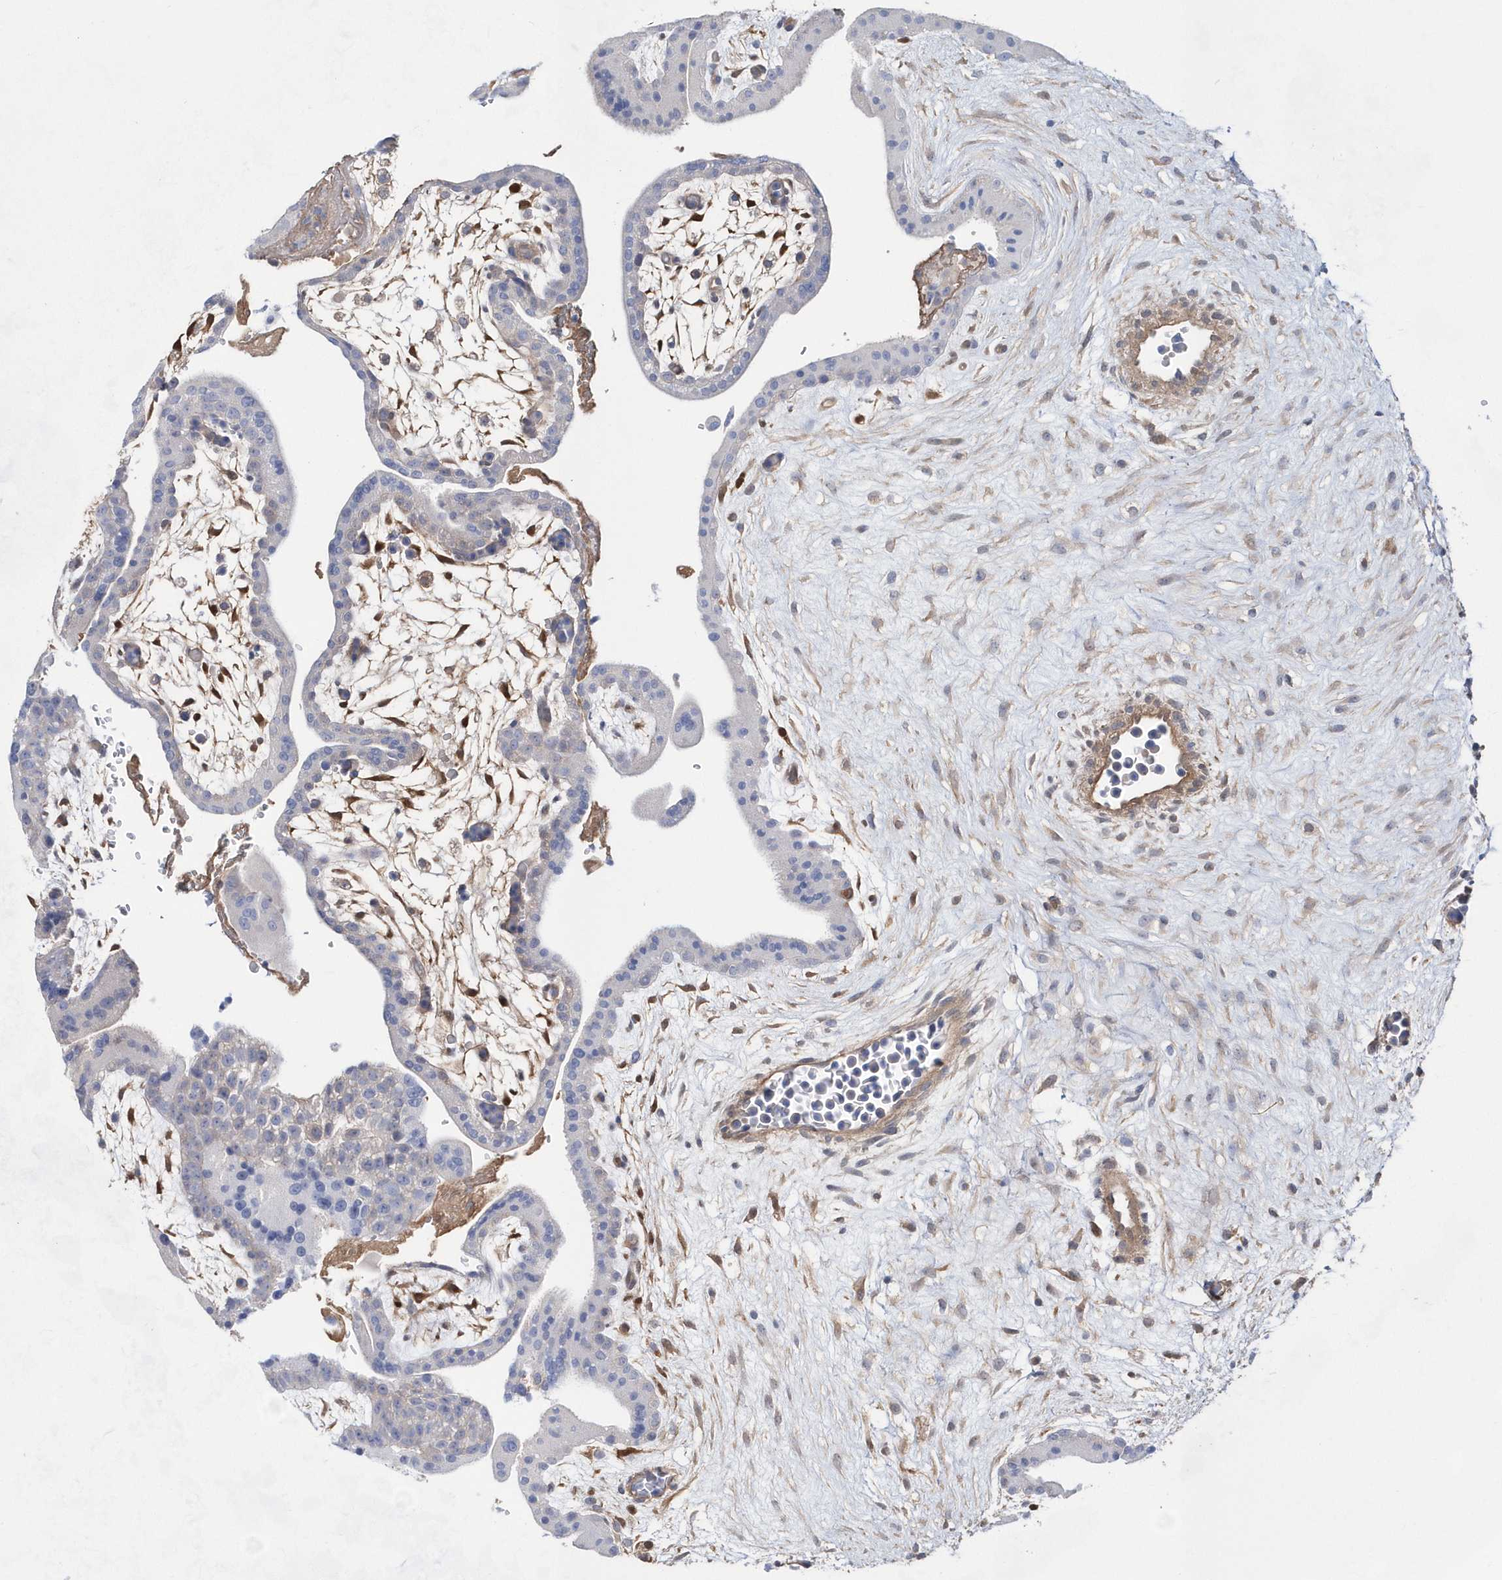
{"staining": {"intensity": "negative", "quantity": "none", "location": "none"}, "tissue": "placenta", "cell_type": "Trophoblastic cells", "image_type": "normal", "snomed": [{"axis": "morphology", "description": "Normal tissue, NOS"}, {"axis": "topography", "description": "Placenta"}], "caption": "DAB immunohistochemical staining of benign placenta shows no significant expression in trophoblastic cells. The staining was performed using DAB (3,3'-diaminobenzidine) to visualize the protein expression in brown, while the nuclei were stained in blue with hematoxylin (Magnification: 20x).", "gene": "BDH2", "patient": {"sex": "female", "age": 35}}